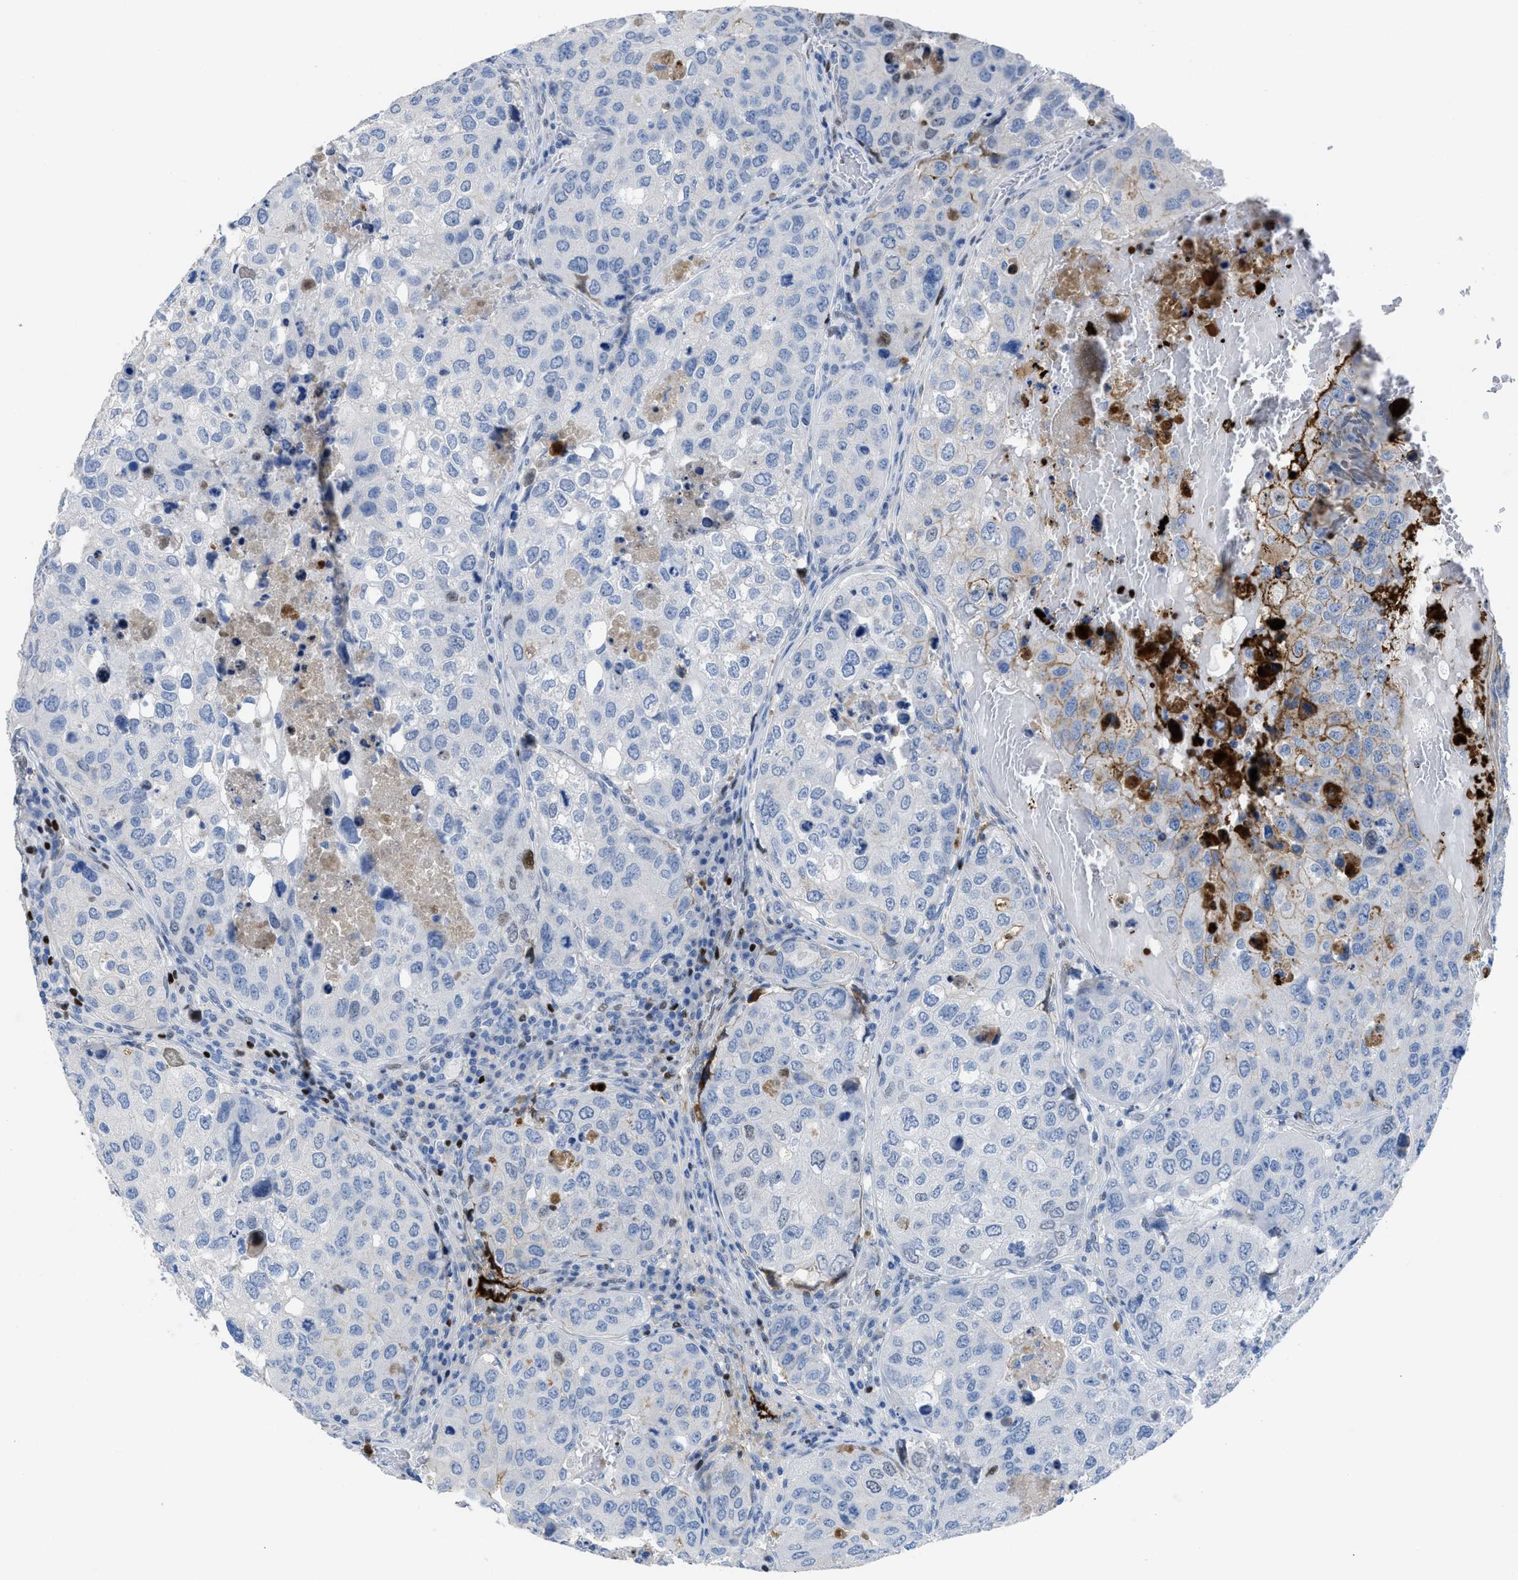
{"staining": {"intensity": "moderate", "quantity": "<25%", "location": "cytoplasmic/membranous,nuclear"}, "tissue": "urothelial cancer", "cell_type": "Tumor cells", "image_type": "cancer", "snomed": [{"axis": "morphology", "description": "Urothelial carcinoma, High grade"}, {"axis": "topography", "description": "Lymph node"}, {"axis": "topography", "description": "Urinary bladder"}], "caption": "This micrograph exhibits urothelial cancer stained with immunohistochemistry (IHC) to label a protein in brown. The cytoplasmic/membranous and nuclear of tumor cells show moderate positivity for the protein. Nuclei are counter-stained blue.", "gene": "LEF1", "patient": {"sex": "male", "age": 51}}